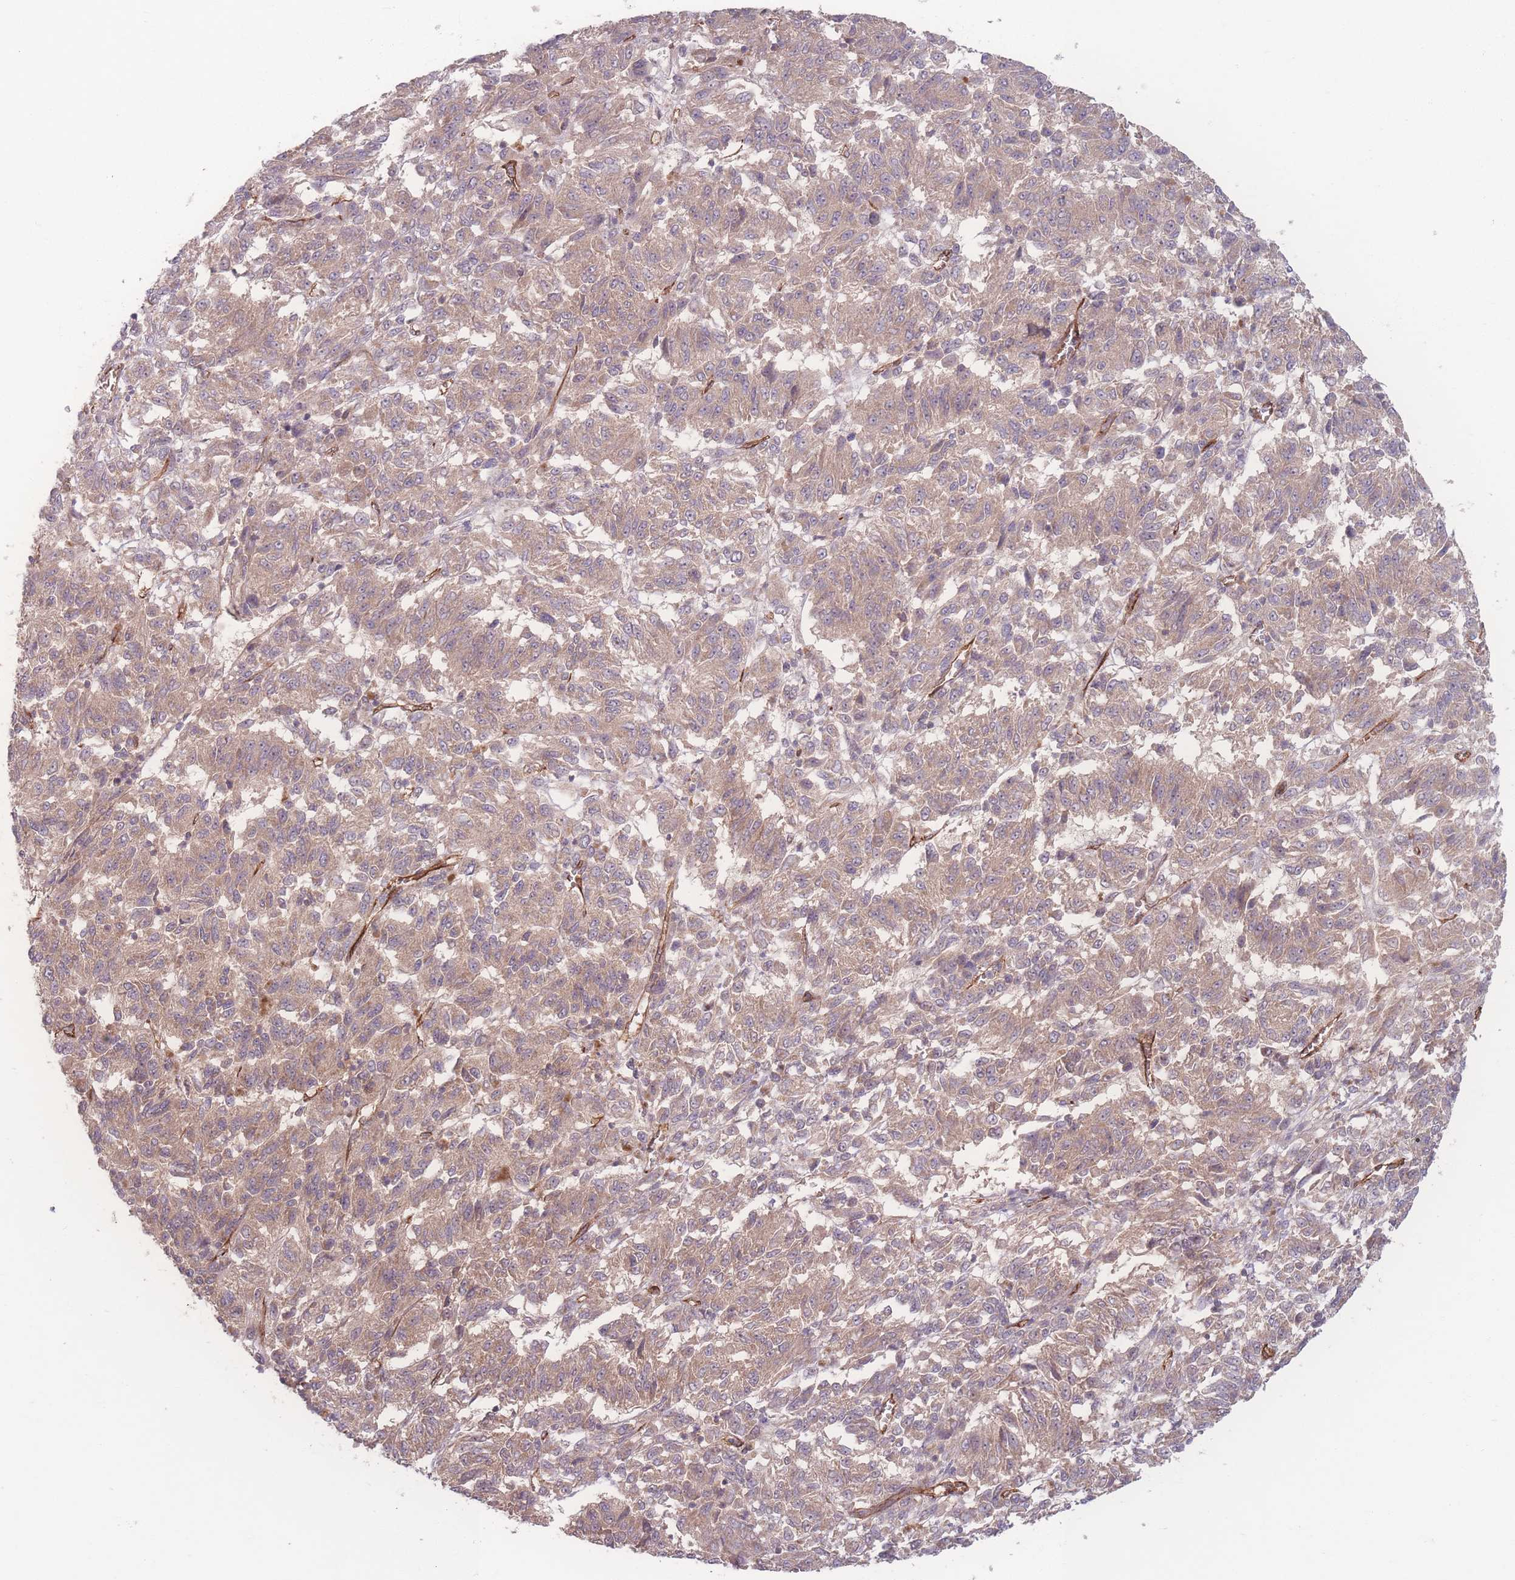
{"staining": {"intensity": "weak", "quantity": ">75%", "location": "cytoplasmic/membranous"}, "tissue": "melanoma", "cell_type": "Tumor cells", "image_type": "cancer", "snomed": [{"axis": "morphology", "description": "Malignant melanoma, Metastatic site"}, {"axis": "topography", "description": "Lung"}], "caption": "Immunohistochemical staining of human melanoma displays weak cytoplasmic/membranous protein positivity in about >75% of tumor cells. The staining is performed using DAB brown chromogen to label protein expression. The nuclei are counter-stained blue using hematoxylin.", "gene": "INSR", "patient": {"sex": "male", "age": 64}}